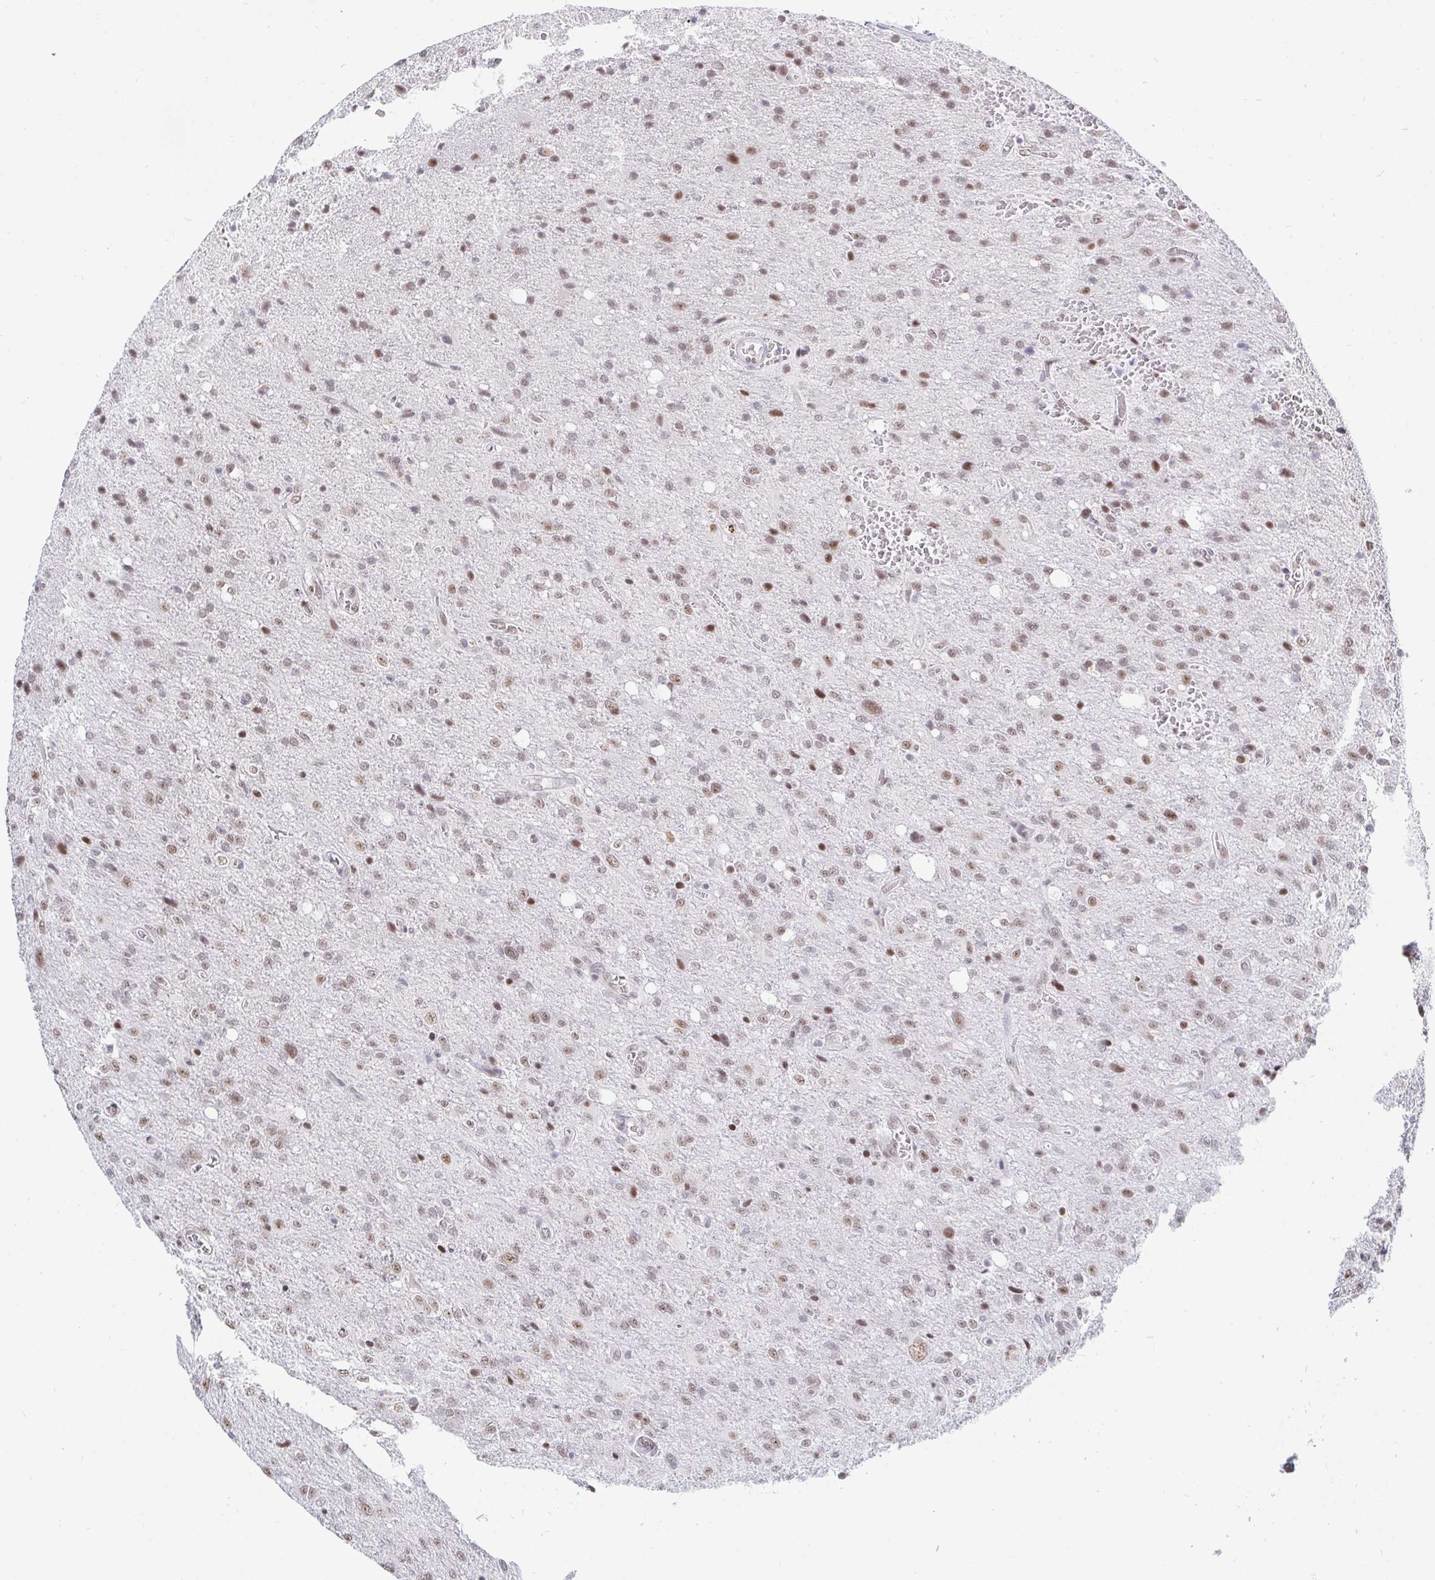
{"staining": {"intensity": "moderate", "quantity": "25%-75%", "location": "nuclear"}, "tissue": "glioma", "cell_type": "Tumor cells", "image_type": "cancer", "snomed": [{"axis": "morphology", "description": "Glioma, malignant, Low grade"}, {"axis": "topography", "description": "Brain"}], "caption": "There is medium levels of moderate nuclear positivity in tumor cells of low-grade glioma (malignant), as demonstrated by immunohistochemical staining (brown color).", "gene": "TRIP12", "patient": {"sex": "male", "age": 66}}